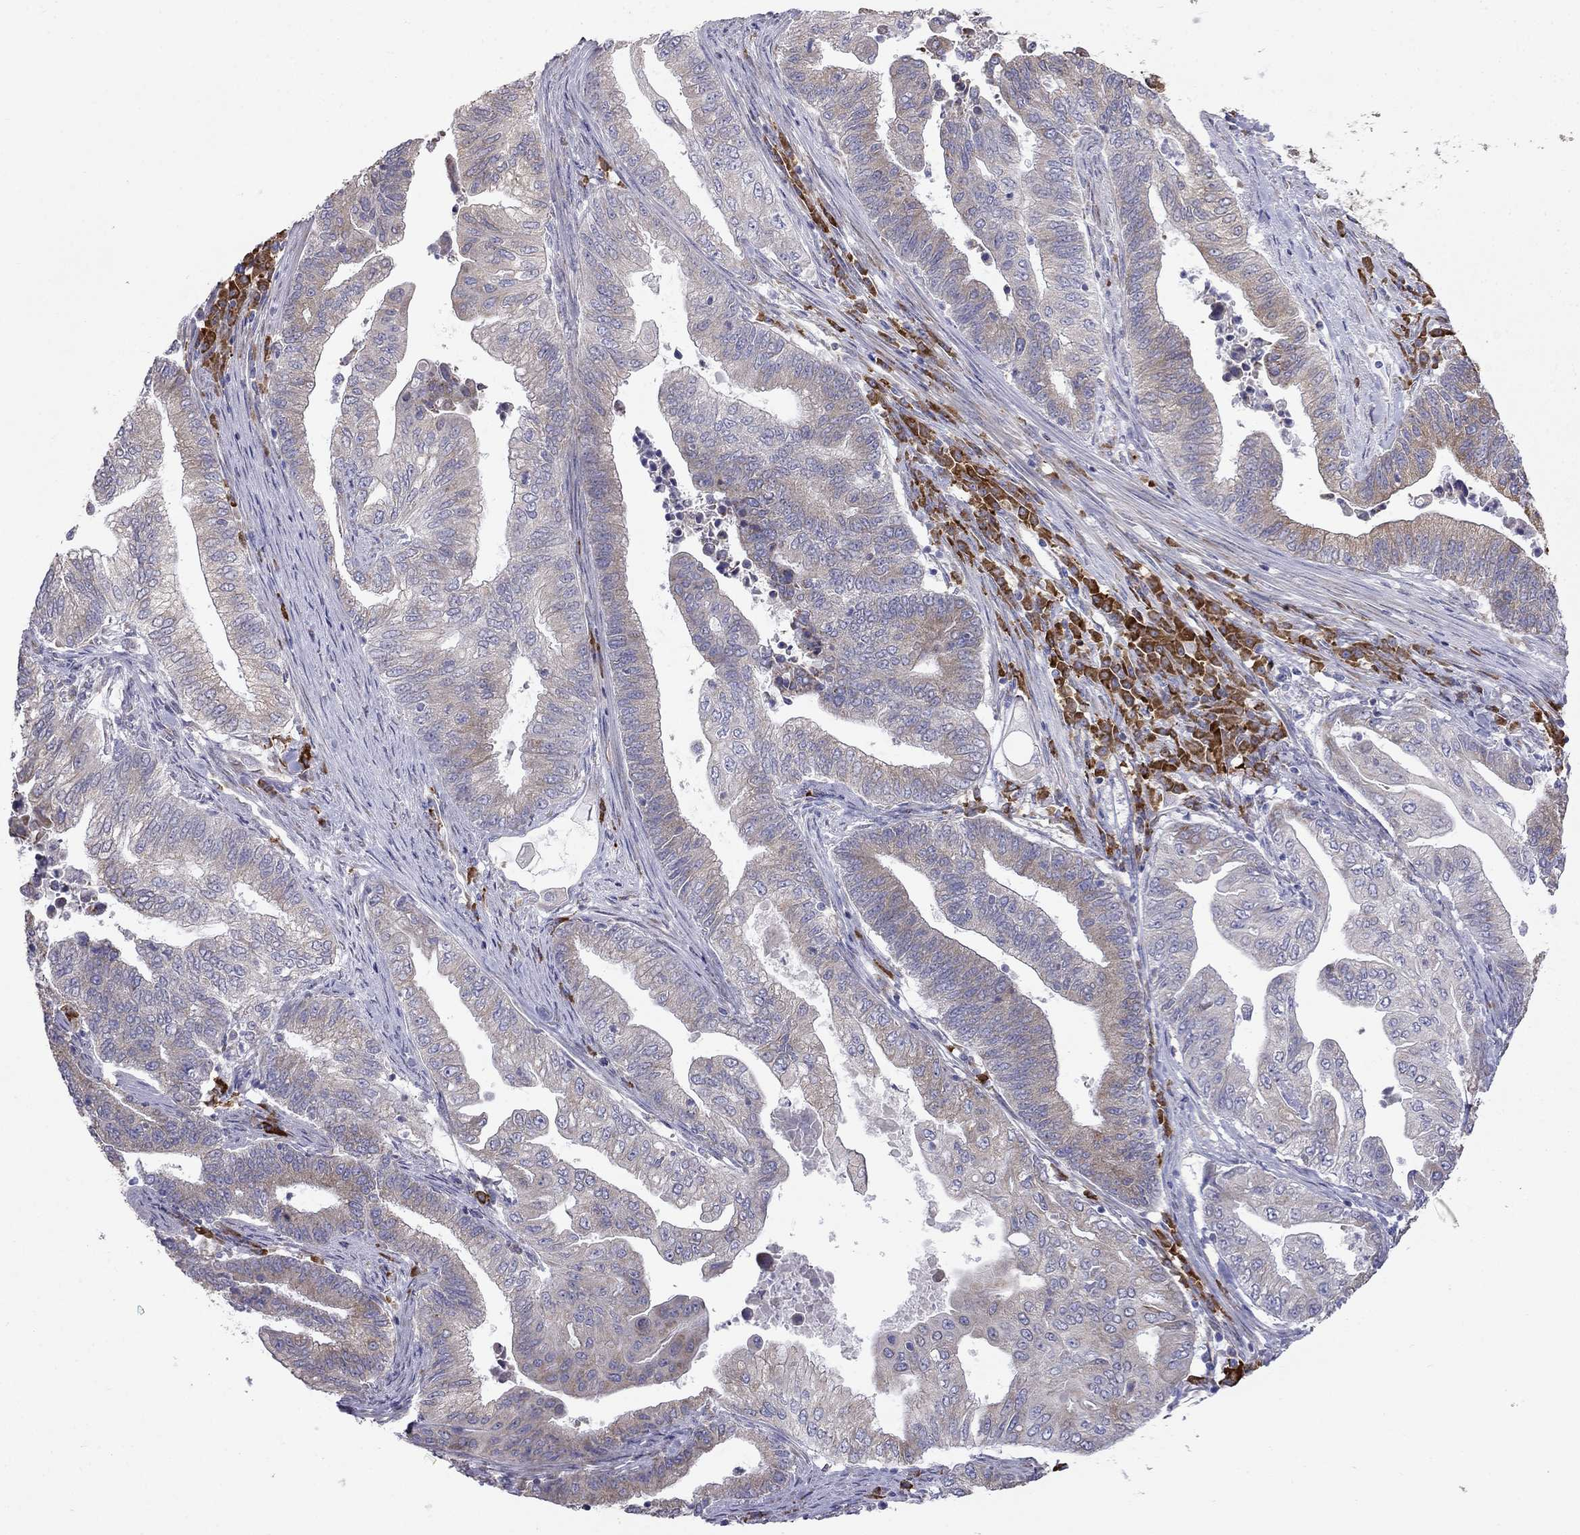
{"staining": {"intensity": "moderate", "quantity": "25%-75%", "location": "cytoplasmic/membranous"}, "tissue": "endometrial cancer", "cell_type": "Tumor cells", "image_type": "cancer", "snomed": [{"axis": "morphology", "description": "Adenocarcinoma, NOS"}, {"axis": "topography", "description": "Uterus"}, {"axis": "topography", "description": "Endometrium"}], "caption": "Human endometrial cancer stained with a brown dye exhibits moderate cytoplasmic/membranous positive positivity in approximately 25%-75% of tumor cells.", "gene": "LONRF2", "patient": {"sex": "female", "age": 54}}